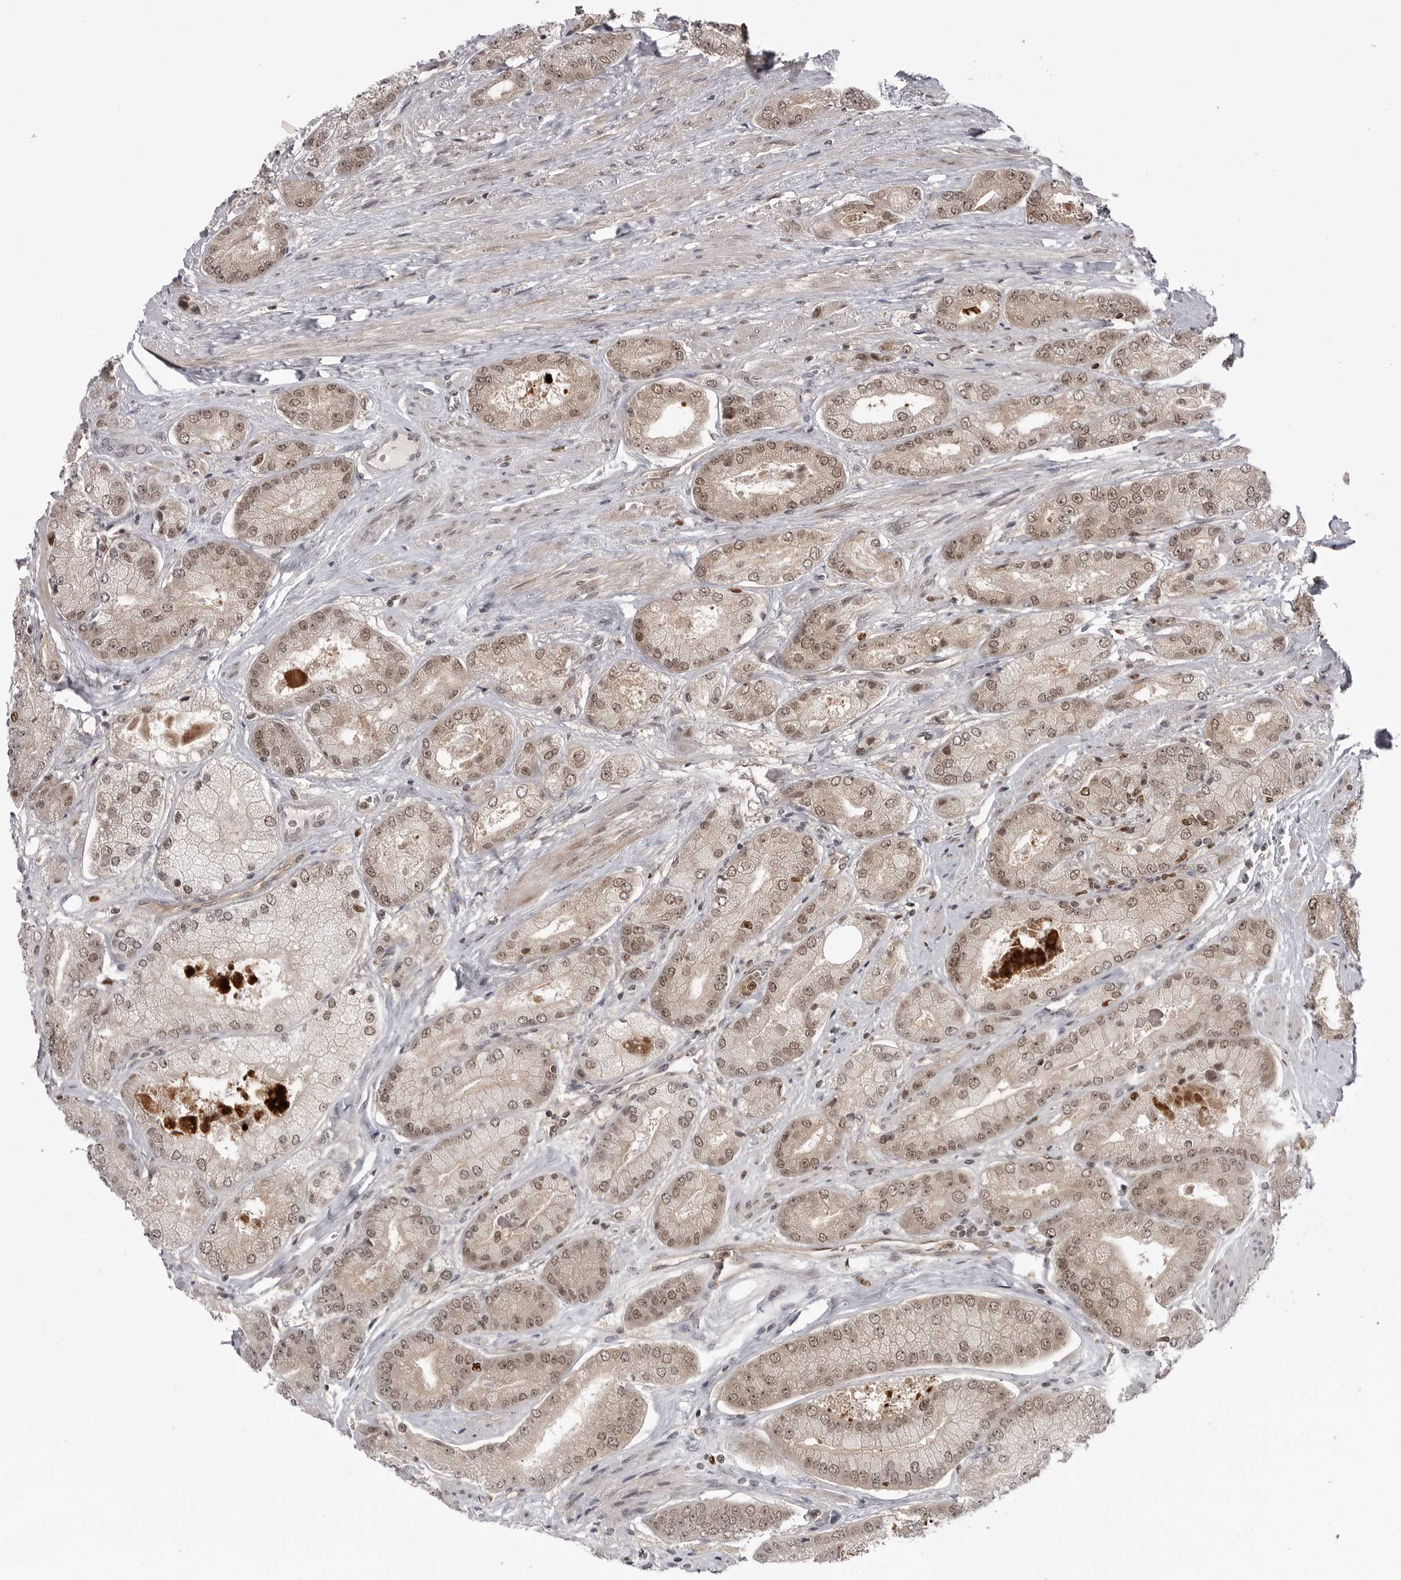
{"staining": {"intensity": "weak", "quantity": ">75%", "location": "nuclear"}, "tissue": "prostate cancer", "cell_type": "Tumor cells", "image_type": "cancer", "snomed": [{"axis": "morphology", "description": "Adenocarcinoma, High grade"}, {"axis": "topography", "description": "Prostate"}], "caption": "Immunohistochemical staining of adenocarcinoma (high-grade) (prostate) exhibits weak nuclear protein staining in approximately >75% of tumor cells. (DAB (3,3'-diaminobenzidine) IHC with brightfield microscopy, high magnification).", "gene": "PTK2B", "patient": {"sex": "male", "age": 58}}